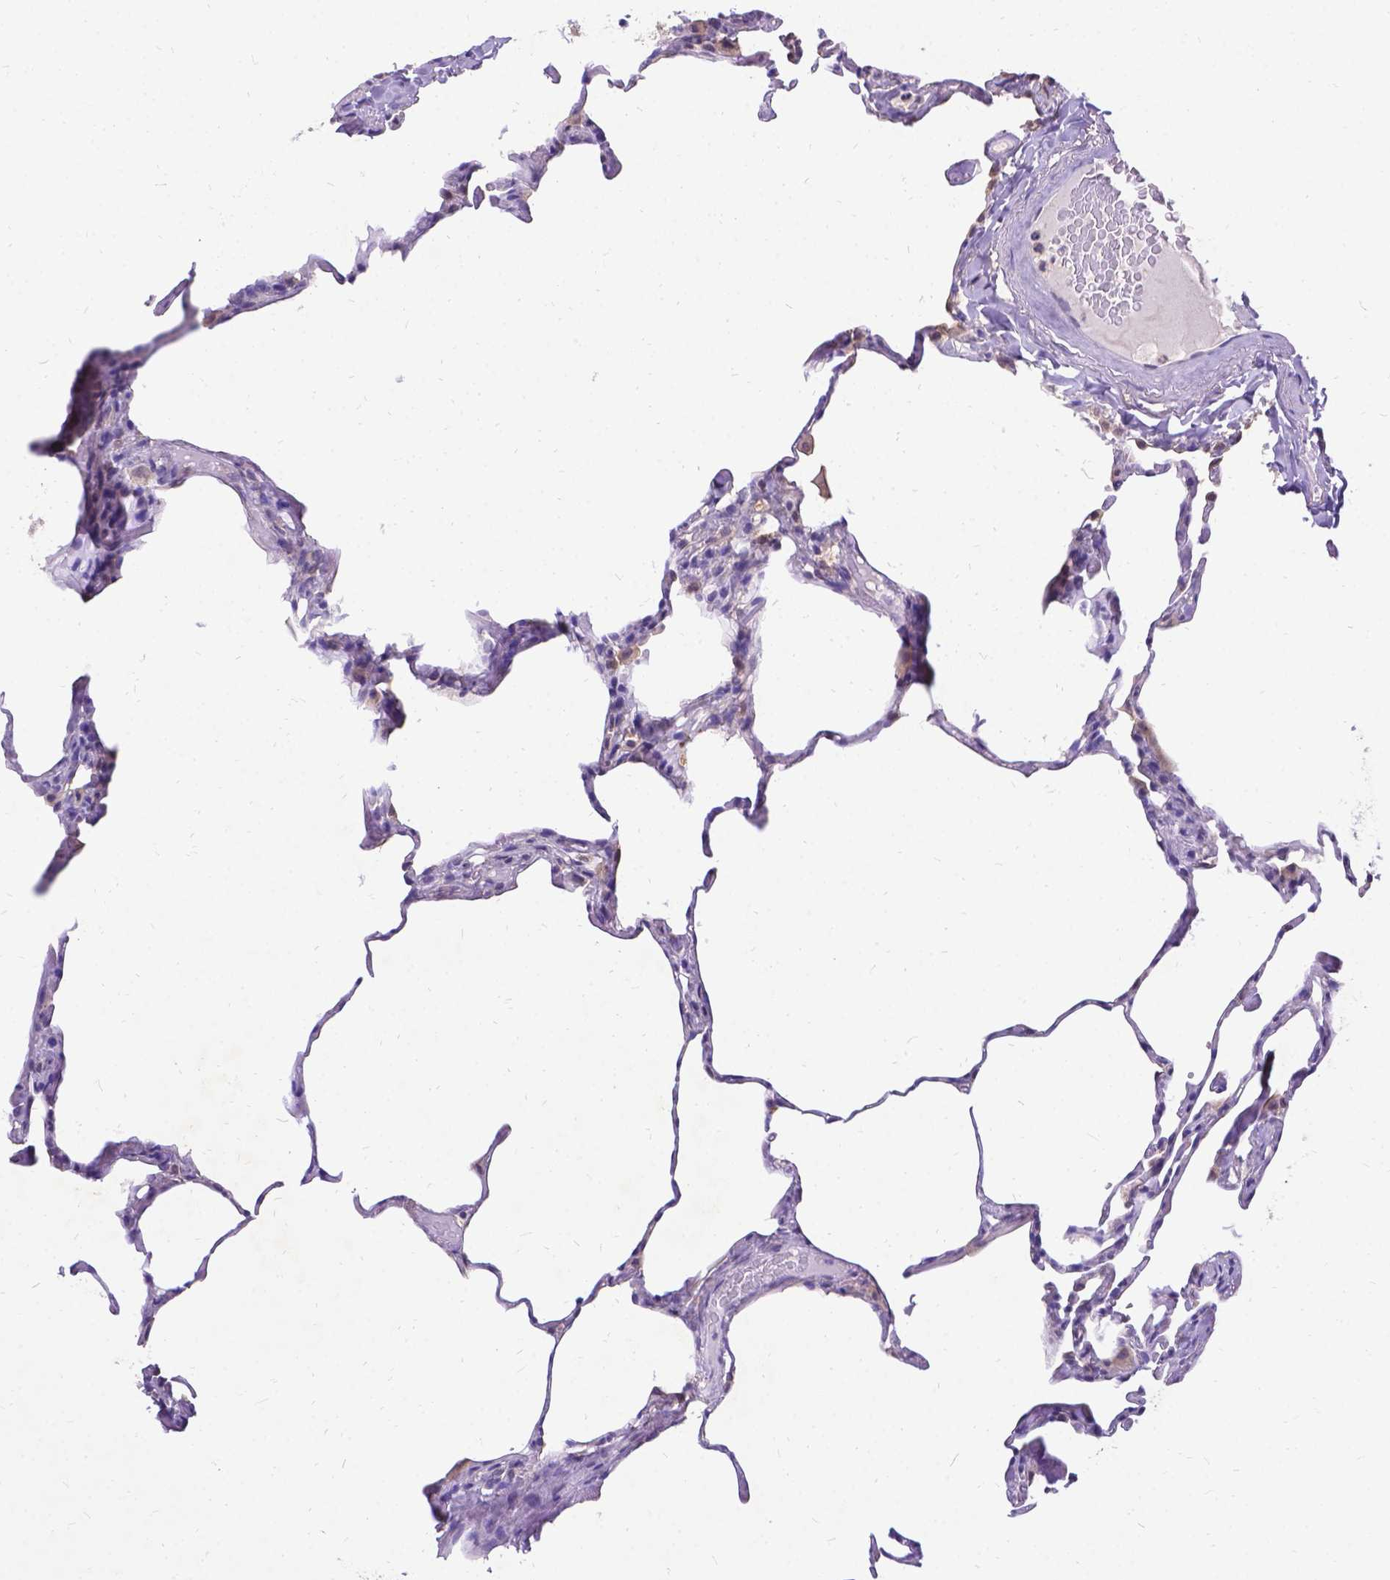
{"staining": {"intensity": "negative", "quantity": "none", "location": "none"}, "tissue": "lung", "cell_type": "Alveolar cells", "image_type": "normal", "snomed": [{"axis": "morphology", "description": "Normal tissue, NOS"}, {"axis": "topography", "description": "Lung"}], "caption": "Immunohistochemistry image of unremarkable human lung stained for a protein (brown), which displays no expression in alveolar cells.", "gene": "DENND6A", "patient": {"sex": "male", "age": 65}}